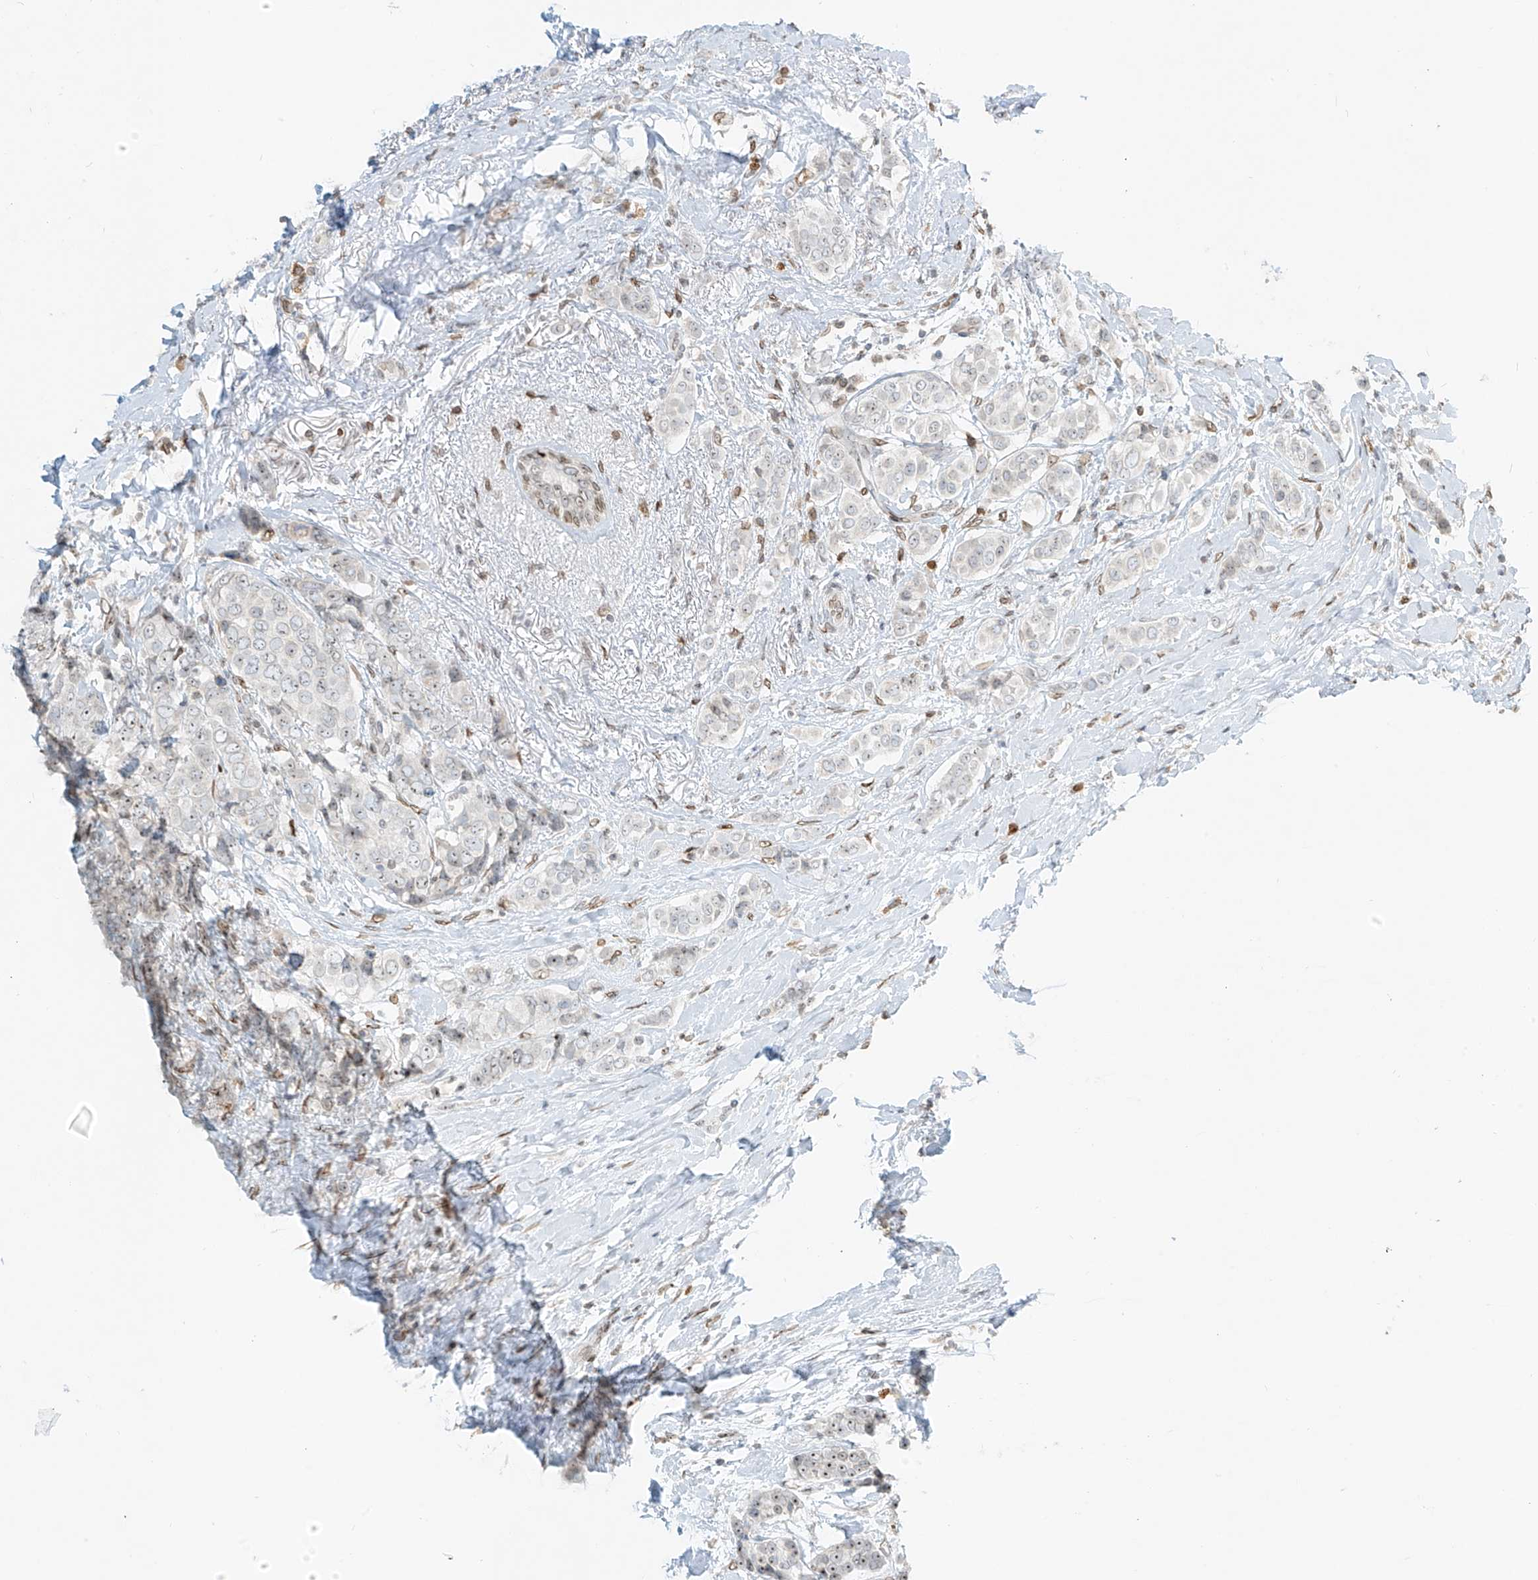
{"staining": {"intensity": "weak", "quantity": "25%-75%", "location": "nuclear"}, "tissue": "breast cancer", "cell_type": "Tumor cells", "image_type": "cancer", "snomed": [{"axis": "morphology", "description": "Lobular carcinoma"}, {"axis": "topography", "description": "Breast"}], "caption": "Immunohistochemistry (IHC) of breast lobular carcinoma shows low levels of weak nuclear staining in about 25%-75% of tumor cells.", "gene": "SAMD15", "patient": {"sex": "female", "age": 51}}